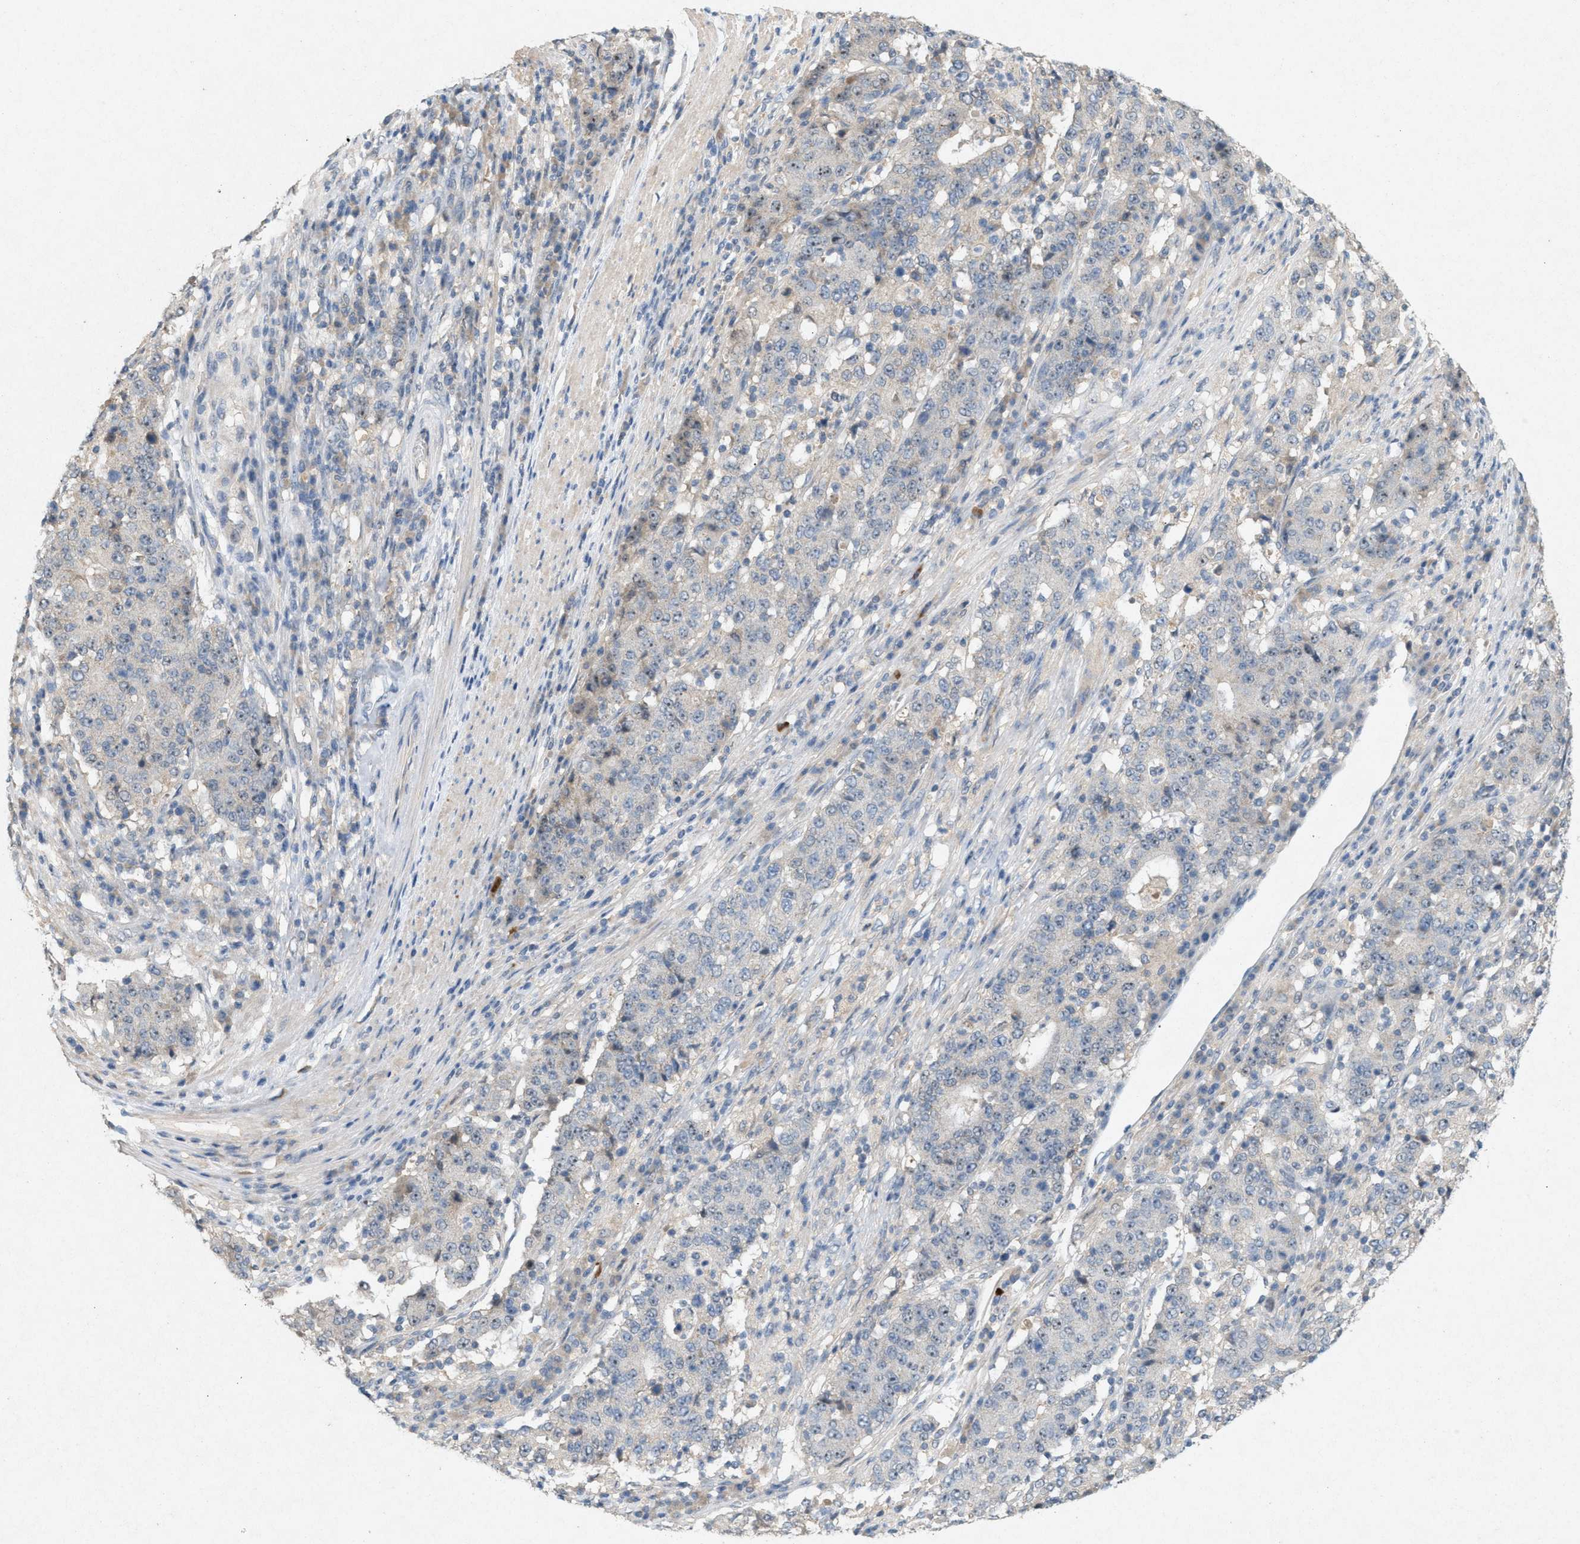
{"staining": {"intensity": "negative", "quantity": "none", "location": "none"}, "tissue": "stomach cancer", "cell_type": "Tumor cells", "image_type": "cancer", "snomed": [{"axis": "morphology", "description": "Adenocarcinoma, NOS"}, {"axis": "topography", "description": "Stomach"}], "caption": "Tumor cells show no significant positivity in stomach cancer.", "gene": "DCAF7", "patient": {"sex": "male", "age": 59}}